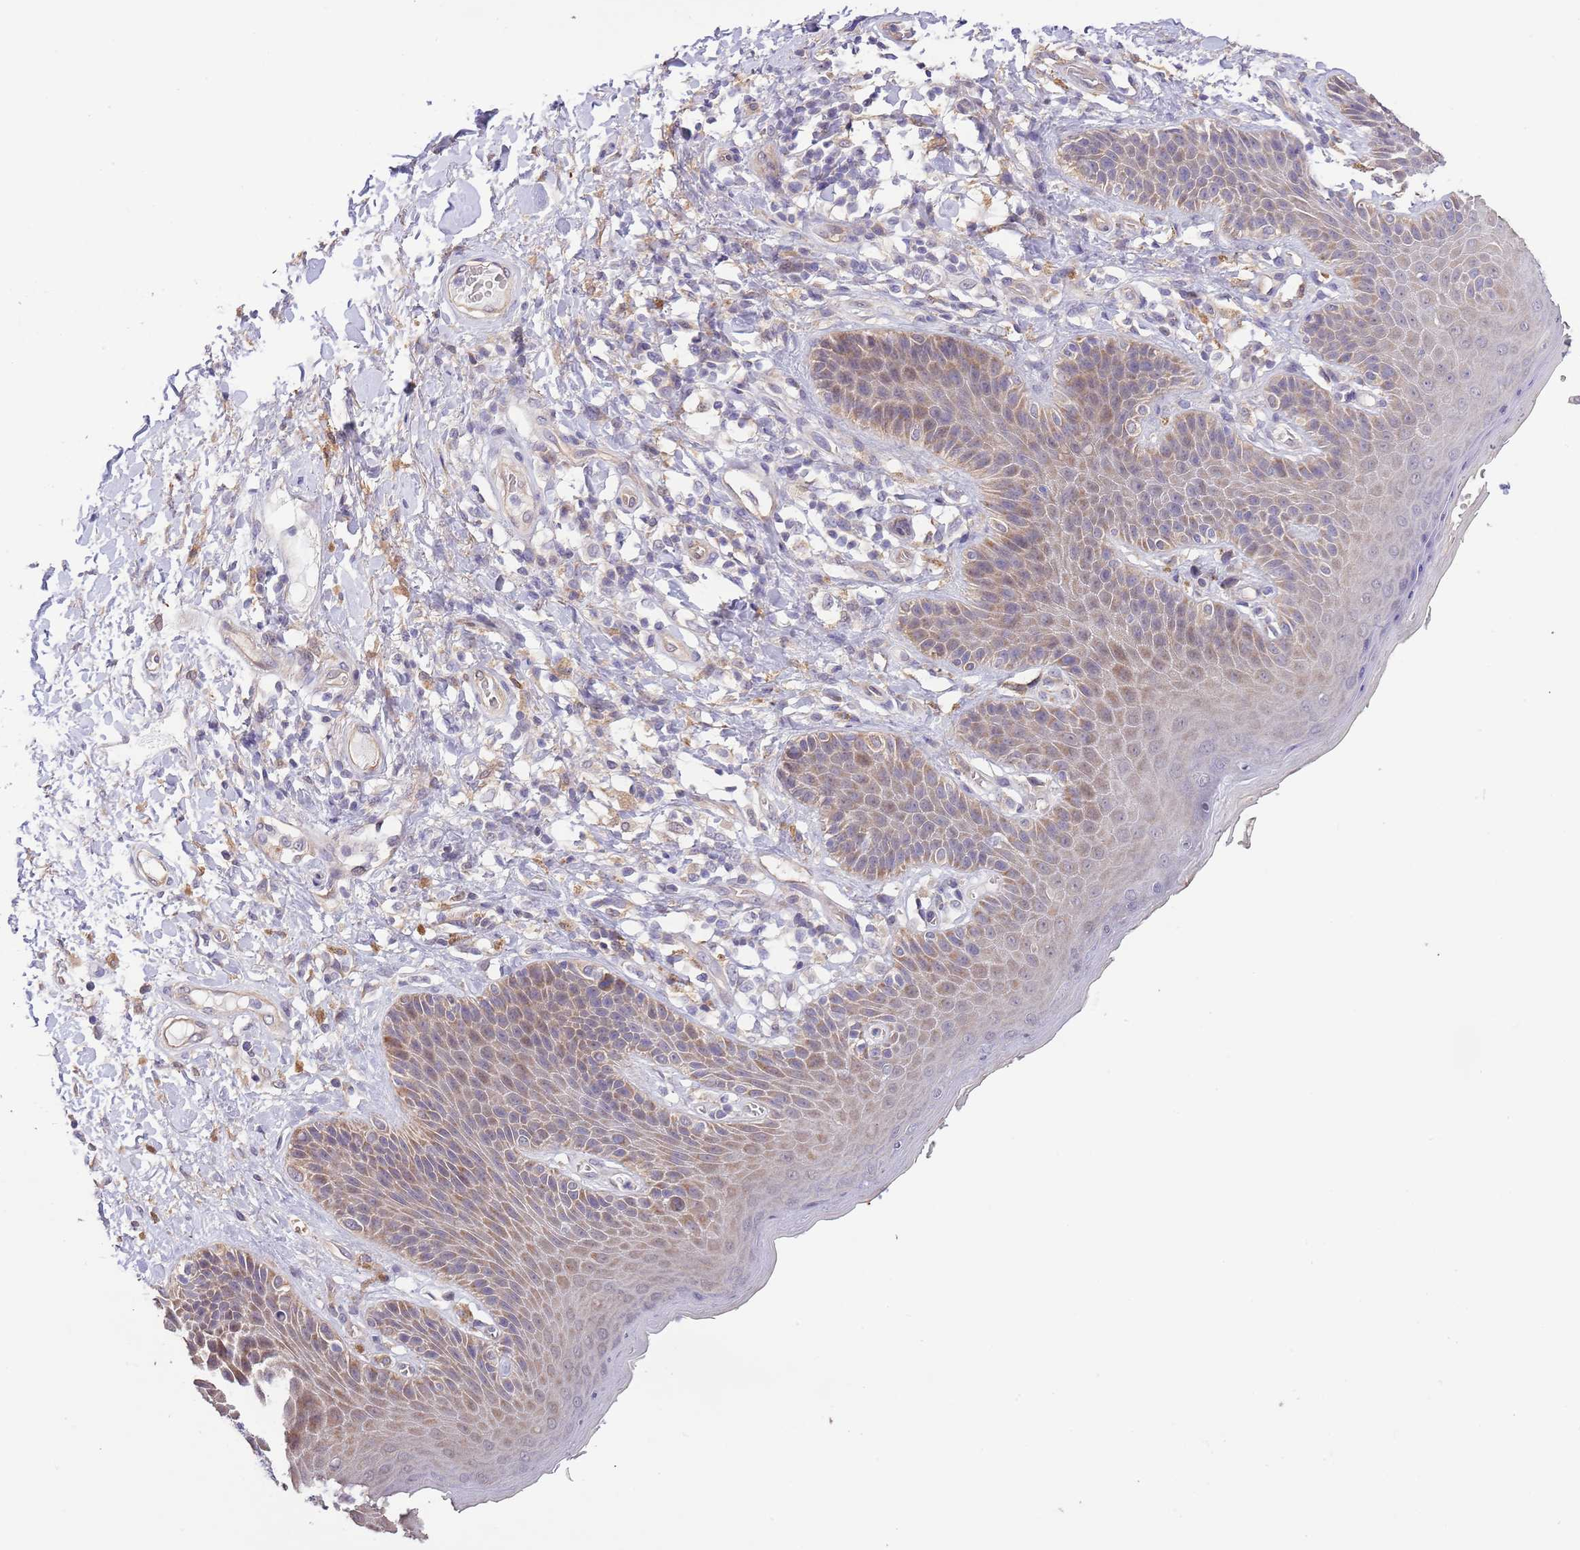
{"staining": {"intensity": "moderate", "quantity": ">75%", "location": "cytoplasmic/membranous"}, "tissue": "skin", "cell_type": "Epidermal cells", "image_type": "normal", "snomed": [{"axis": "morphology", "description": "Normal tissue, NOS"}, {"axis": "topography", "description": "Anal"}], "caption": "Immunohistochemical staining of unremarkable human skin demonstrates moderate cytoplasmic/membranous protein positivity in approximately >75% of epidermal cells.", "gene": "LIPJ", "patient": {"sex": "female", "age": 89}}